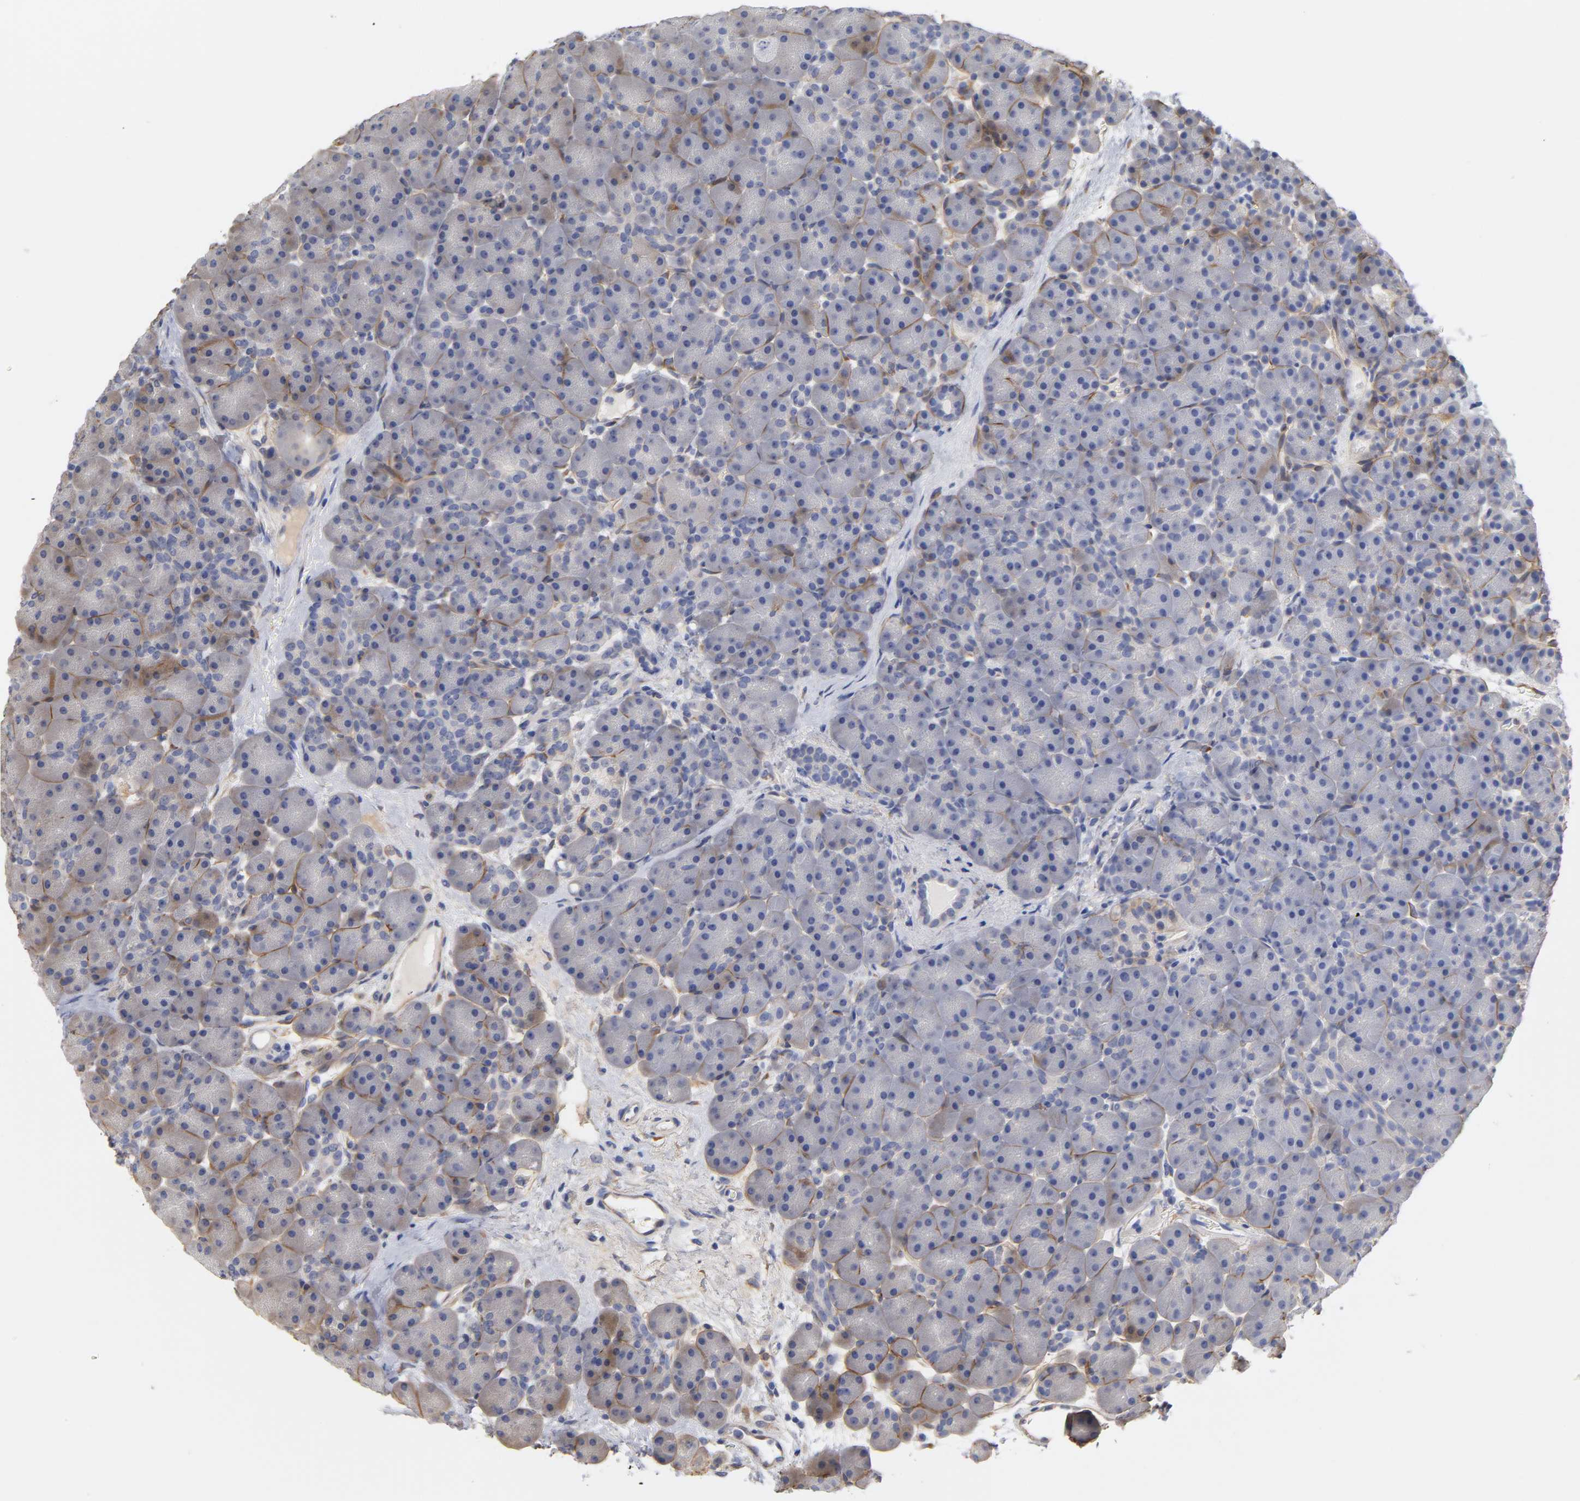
{"staining": {"intensity": "moderate", "quantity": "25%-75%", "location": "cytoplasmic/membranous"}, "tissue": "pancreas", "cell_type": "Exocrine glandular cells", "image_type": "normal", "snomed": [{"axis": "morphology", "description": "Normal tissue, NOS"}, {"axis": "topography", "description": "Pancreas"}], "caption": "Immunohistochemistry histopathology image of unremarkable pancreas stained for a protein (brown), which exhibits medium levels of moderate cytoplasmic/membranous expression in about 25%-75% of exocrine glandular cells.", "gene": "LAMB1", "patient": {"sex": "male", "age": 66}}